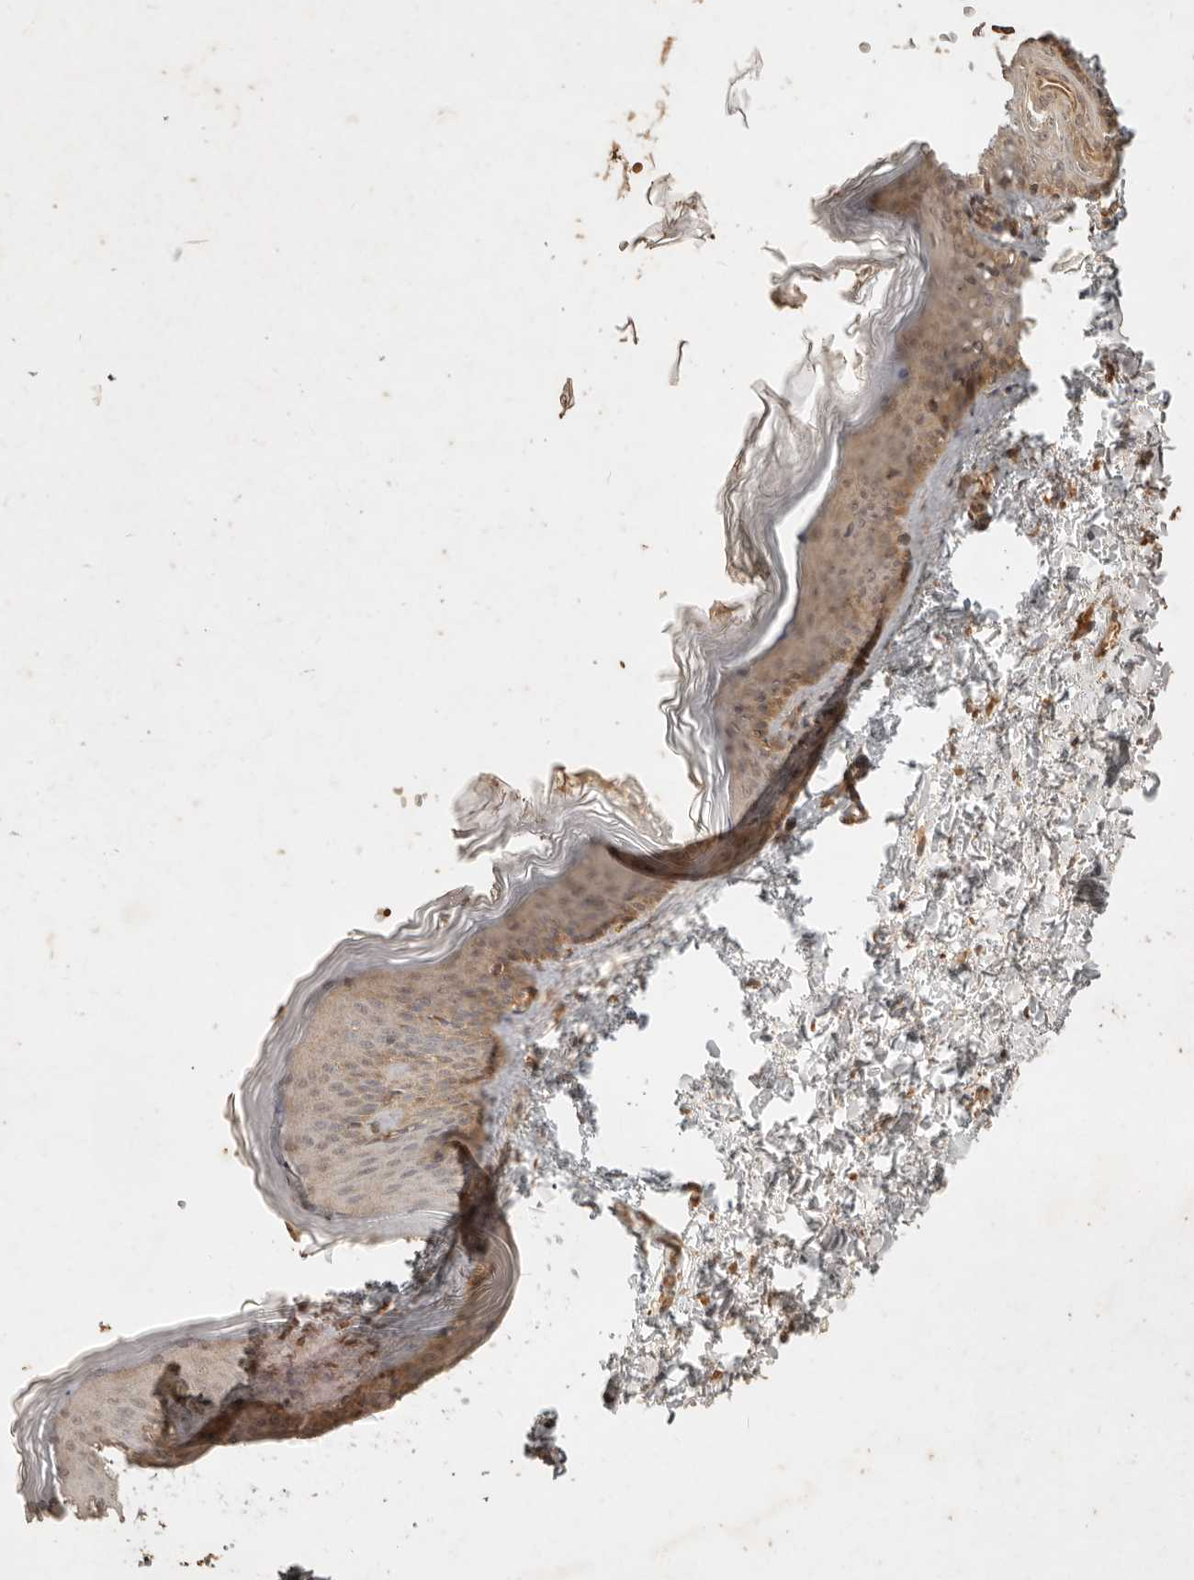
{"staining": {"intensity": "moderate", "quantity": ">75%", "location": "cytoplasmic/membranous"}, "tissue": "skin", "cell_type": "Fibroblasts", "image_type": "normal", "snomed": [{"axis": "morphology", "description": "Normal tissue, NOS"}, {"axis": "topography", "description": "Skin"}], "caption": "Protein staining by immunohistochemistry (IHC) exhibits moderate cytoplasmic/membranous expression in about >75% of fibroblasts in unremarkable skin. The staining was performed using DAB to visualize the protein expression in brown, while the nuclei were stained in blue with hematoxylin (Magnification: 20x).", "gene": "CLEC4C", "patient": {"sex": "female", "age": 27}}